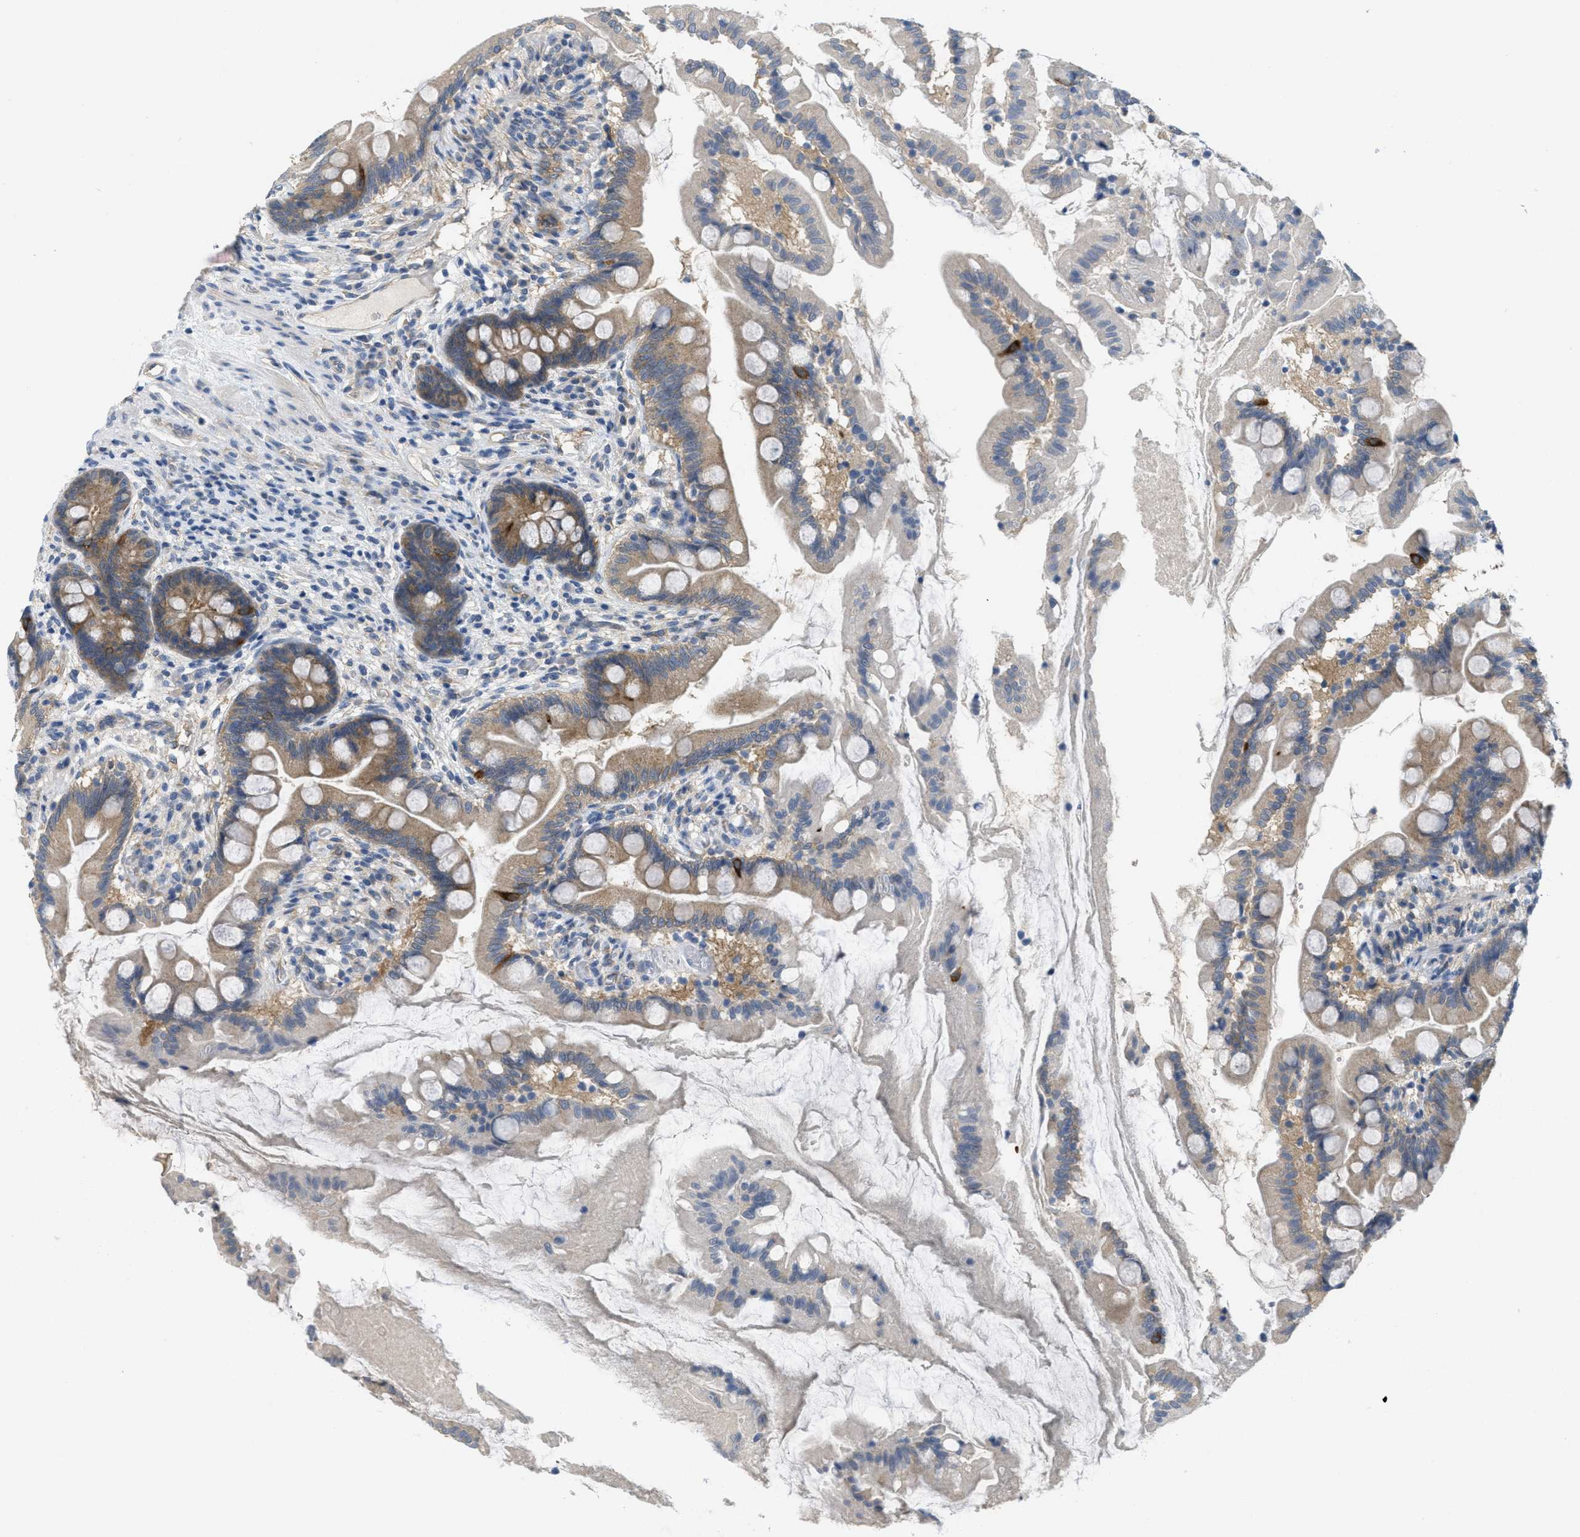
{"staining": {"intensity": "moderate", "quantity": "<25%", "location": "cytoplasmic/membranous"}, "tissue": "small intestine", "cell_type": "Glandular cells", "image_type": "normal", "snomed": [{"axis": "morphology", "description": "Normal tissue, NOS"}, {"axis": "topography", "description": "Small intestine"}], "caption": "A low amount of moderate cytoplasmic/membranous positivity is identified in approximately <25% of glandular cells in benign small intestine.", "gene": "ZFYVE9", "patient": {"sex": "female", "age": 56}}